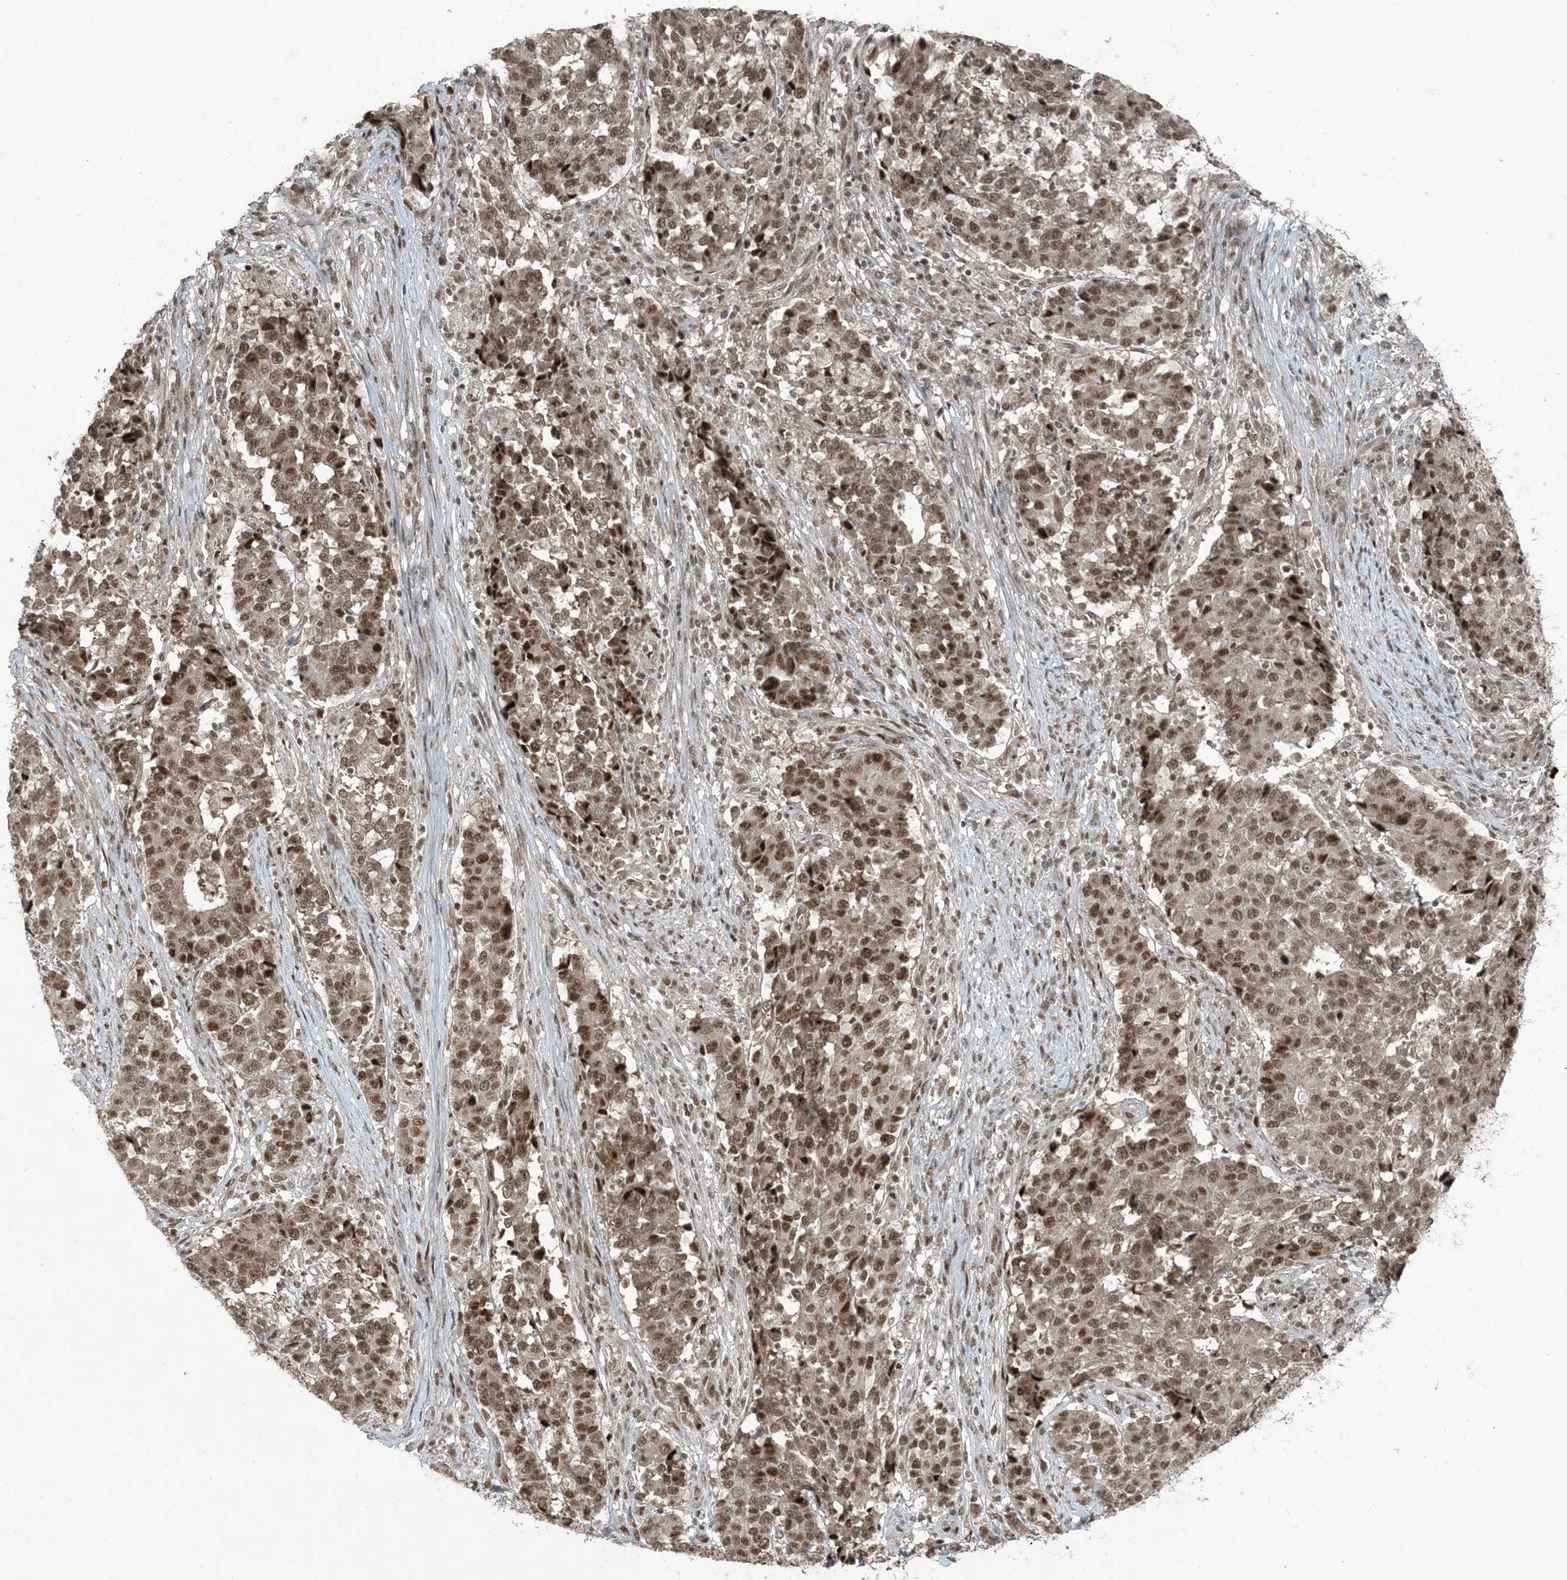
{"staining": {"intensity": "moderate", "quantity": ">75%", "location": "nuclear"}, "tissue": "stomach cancer", "cell_type": "Tumor cells", "image_type": "cancer", "snomed": [{"axis": "morphology", "description": "Adenocarcinoma, NOS"}, {"axis": "topography", "description": "Stomach"}], "caption": "Protein staining shows moderate nuclear expression in approximately >75% of tumor cells in stomach cancer.", "gene": "TRAPPC12", "patient": {"sex": "male", "age": 59}}